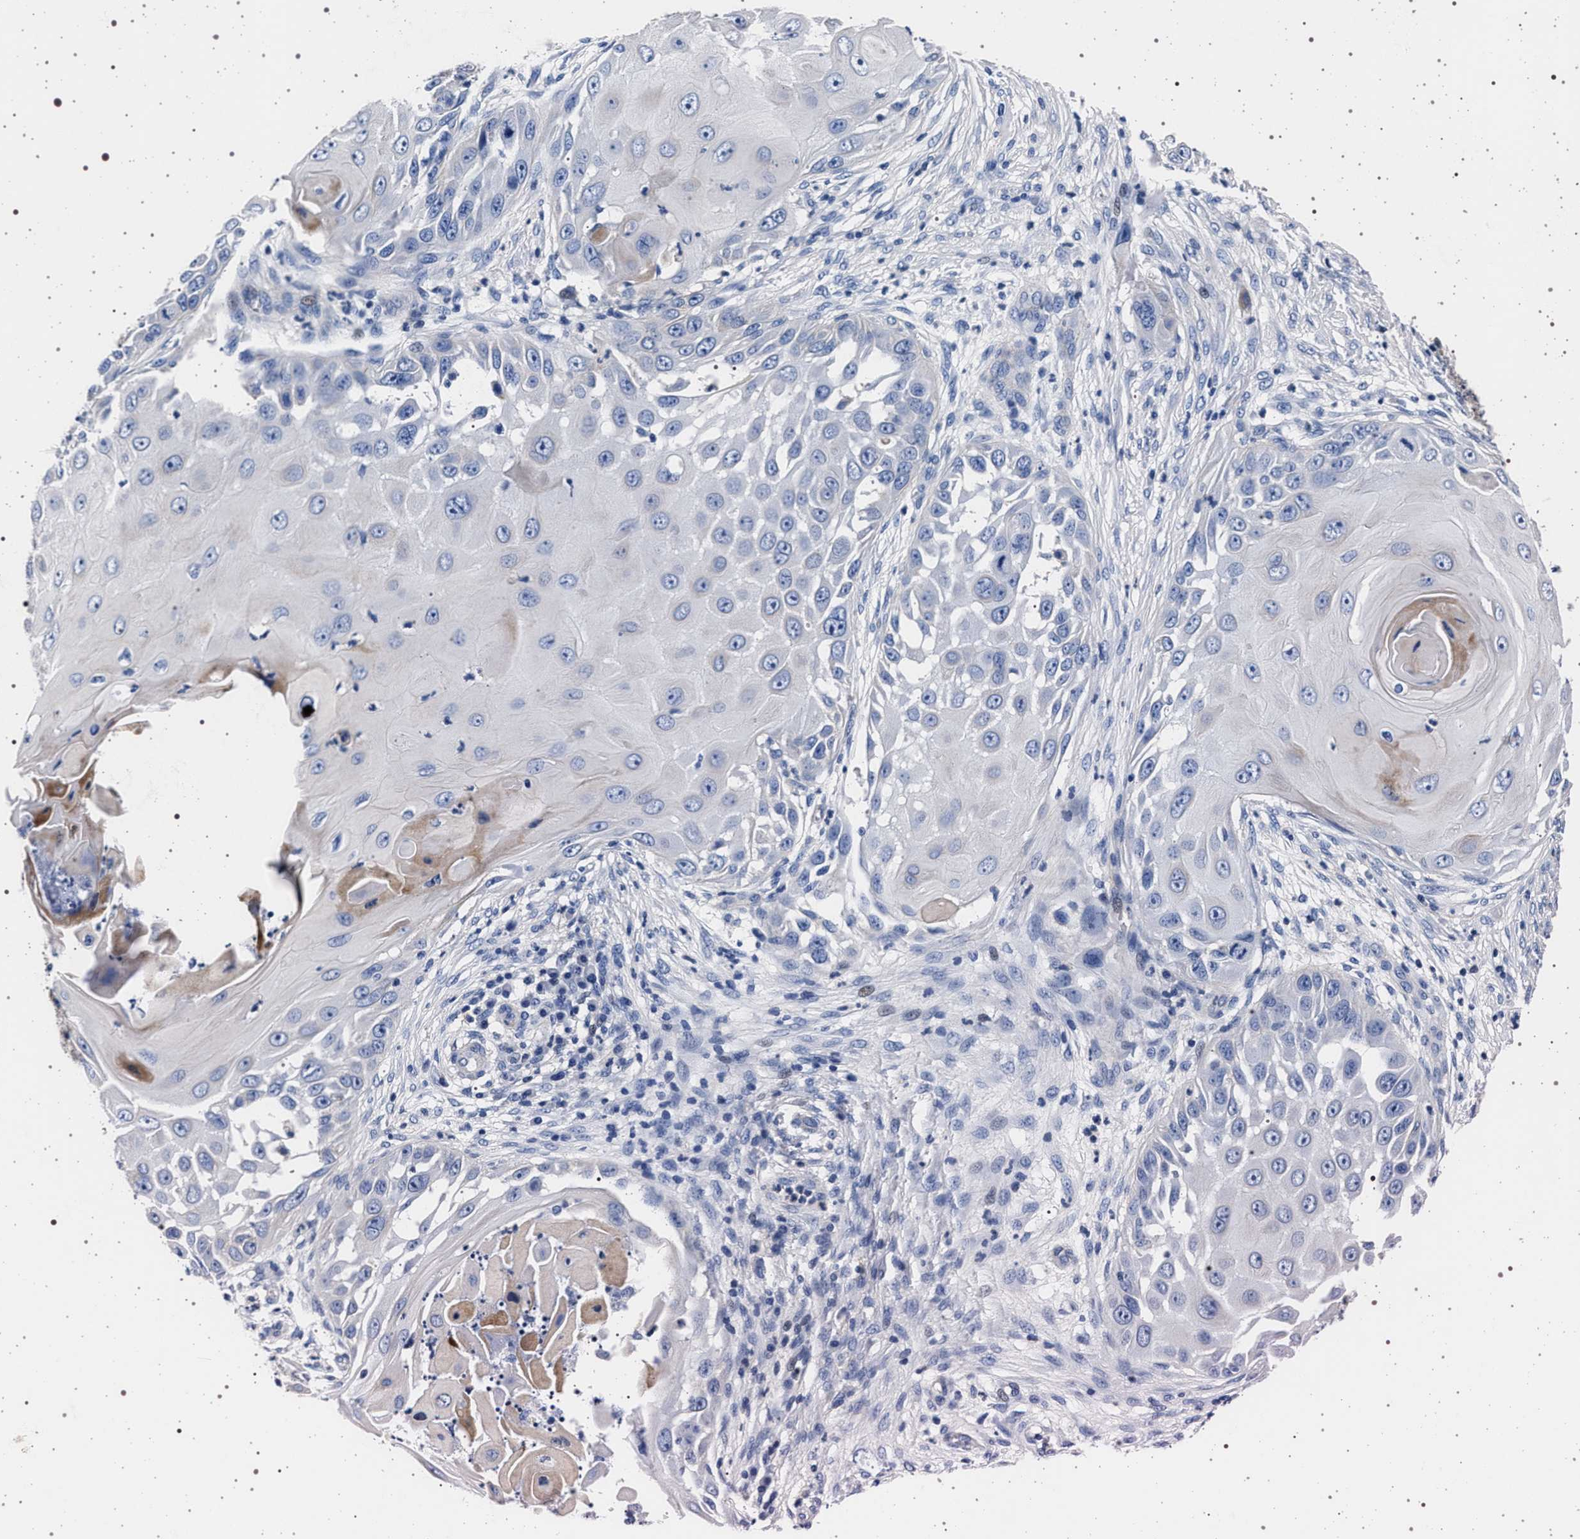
{"staining": {"intensity": "negative", "quantity": "none", "location": "none"}, "tissue": "skin cancer", "cell_type": "Tumor cells", "image_type": "cancer", "snomed": [{"axis": "morphology", "description": "Squamous cell carcinoma, NOS"}, {"axis": "topography", "description": "Skin"}], "caption": "The immunohistochemistry histopathology image has no significant staining in tumor cells of skin cancer tissue.", "gene": "SLC9A1", "patient": {"sex": "female", "age": 44}}